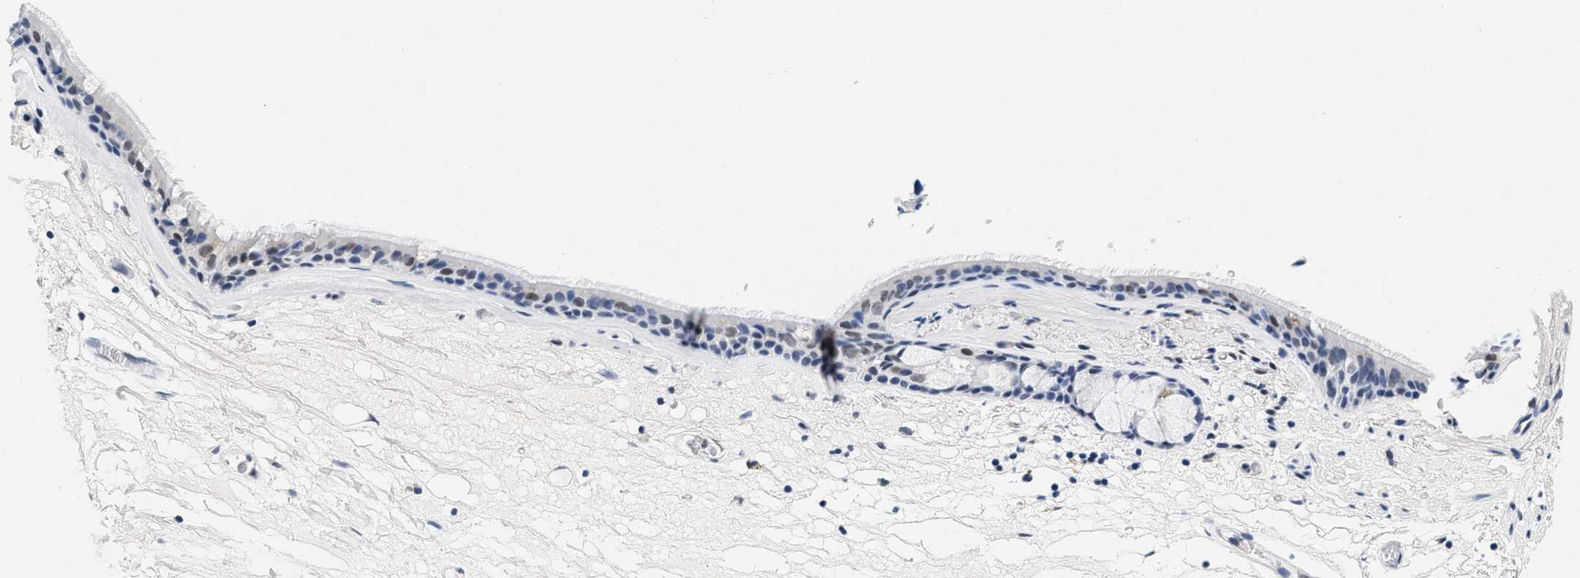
{"staining": {"intensity": "weak", "quantity": "<25%", "location": "nuclear"}, "tissue": "bronchus", "cell_type": "Respiratory epithelial cells", "image_type": "normal", "snomed": [{"axis": "morphology", "description": "Normal tissue, NOS"}, {"axis": "topography", "description": "Cartilage tissue"}], "caption": "Immunohistochemistry histopathology image of unremarkable human bronchus stained for a protein (brown), which reveals no positivity in respiratory epithelial cells.", "gene": "ATF2", "patient": {"sex": "female", "age": 63}}